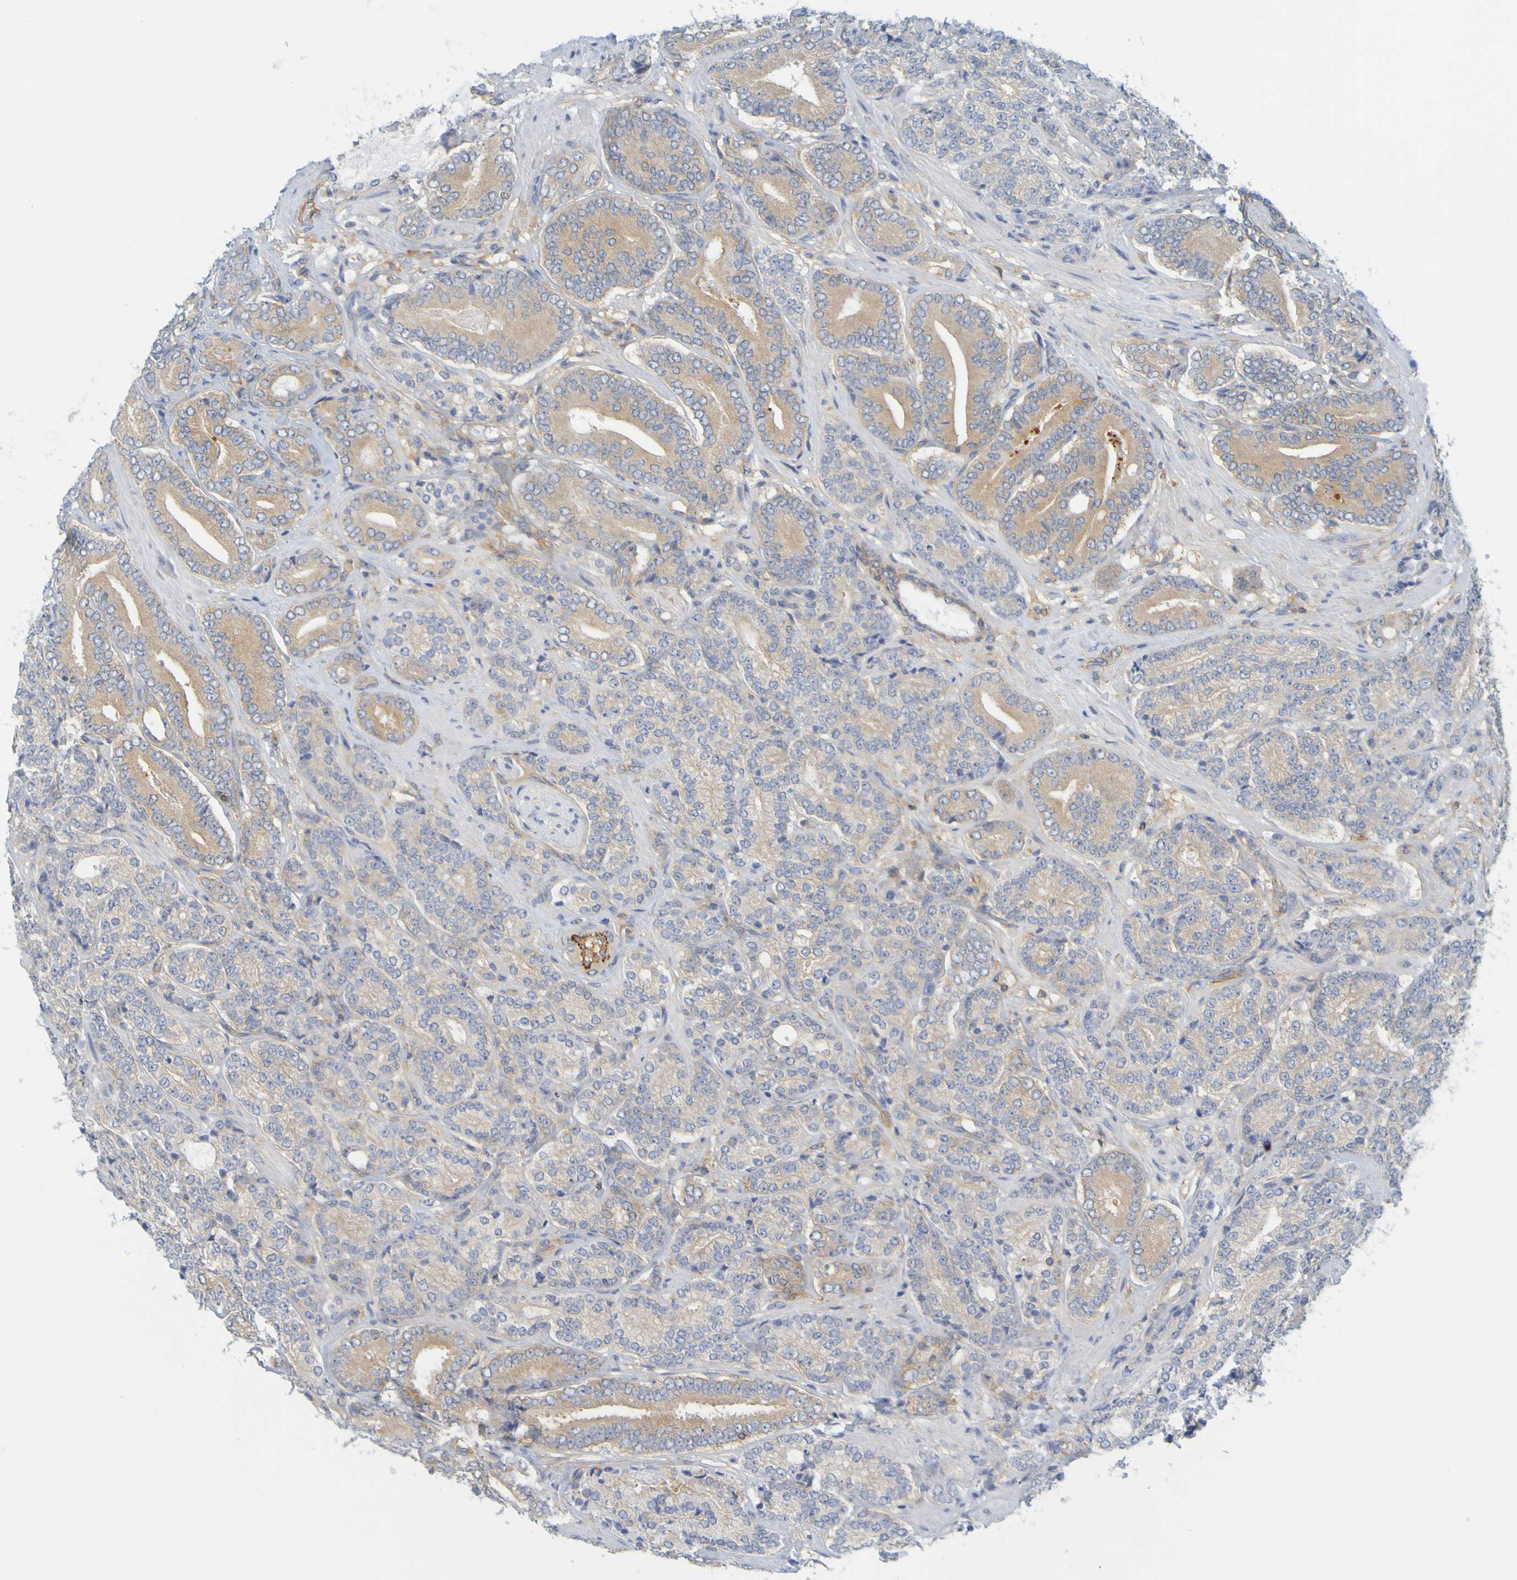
{"staining": {"intensity": "weak", "quantity": ">75%", "location": "cytoplasmic/membranous"}, "tissue": "prostate cancer", "cell_type": "Tumor cells", "image_type": "cancer", "snomed": [{"axis": "morphology", "description": "Adenocarcinoma, High grade"}, {"axis": "topography", "description": "Prostate"}], "caption": "Human prostate adenocarcinoma (high-grade) stained for a protein (brown) demonstrates weak cytoplasmic/membranous positive staining in approximately >75% of tumor cells.", "gene": "APPL1", "patient": {"sex": "male", "age": 61}}